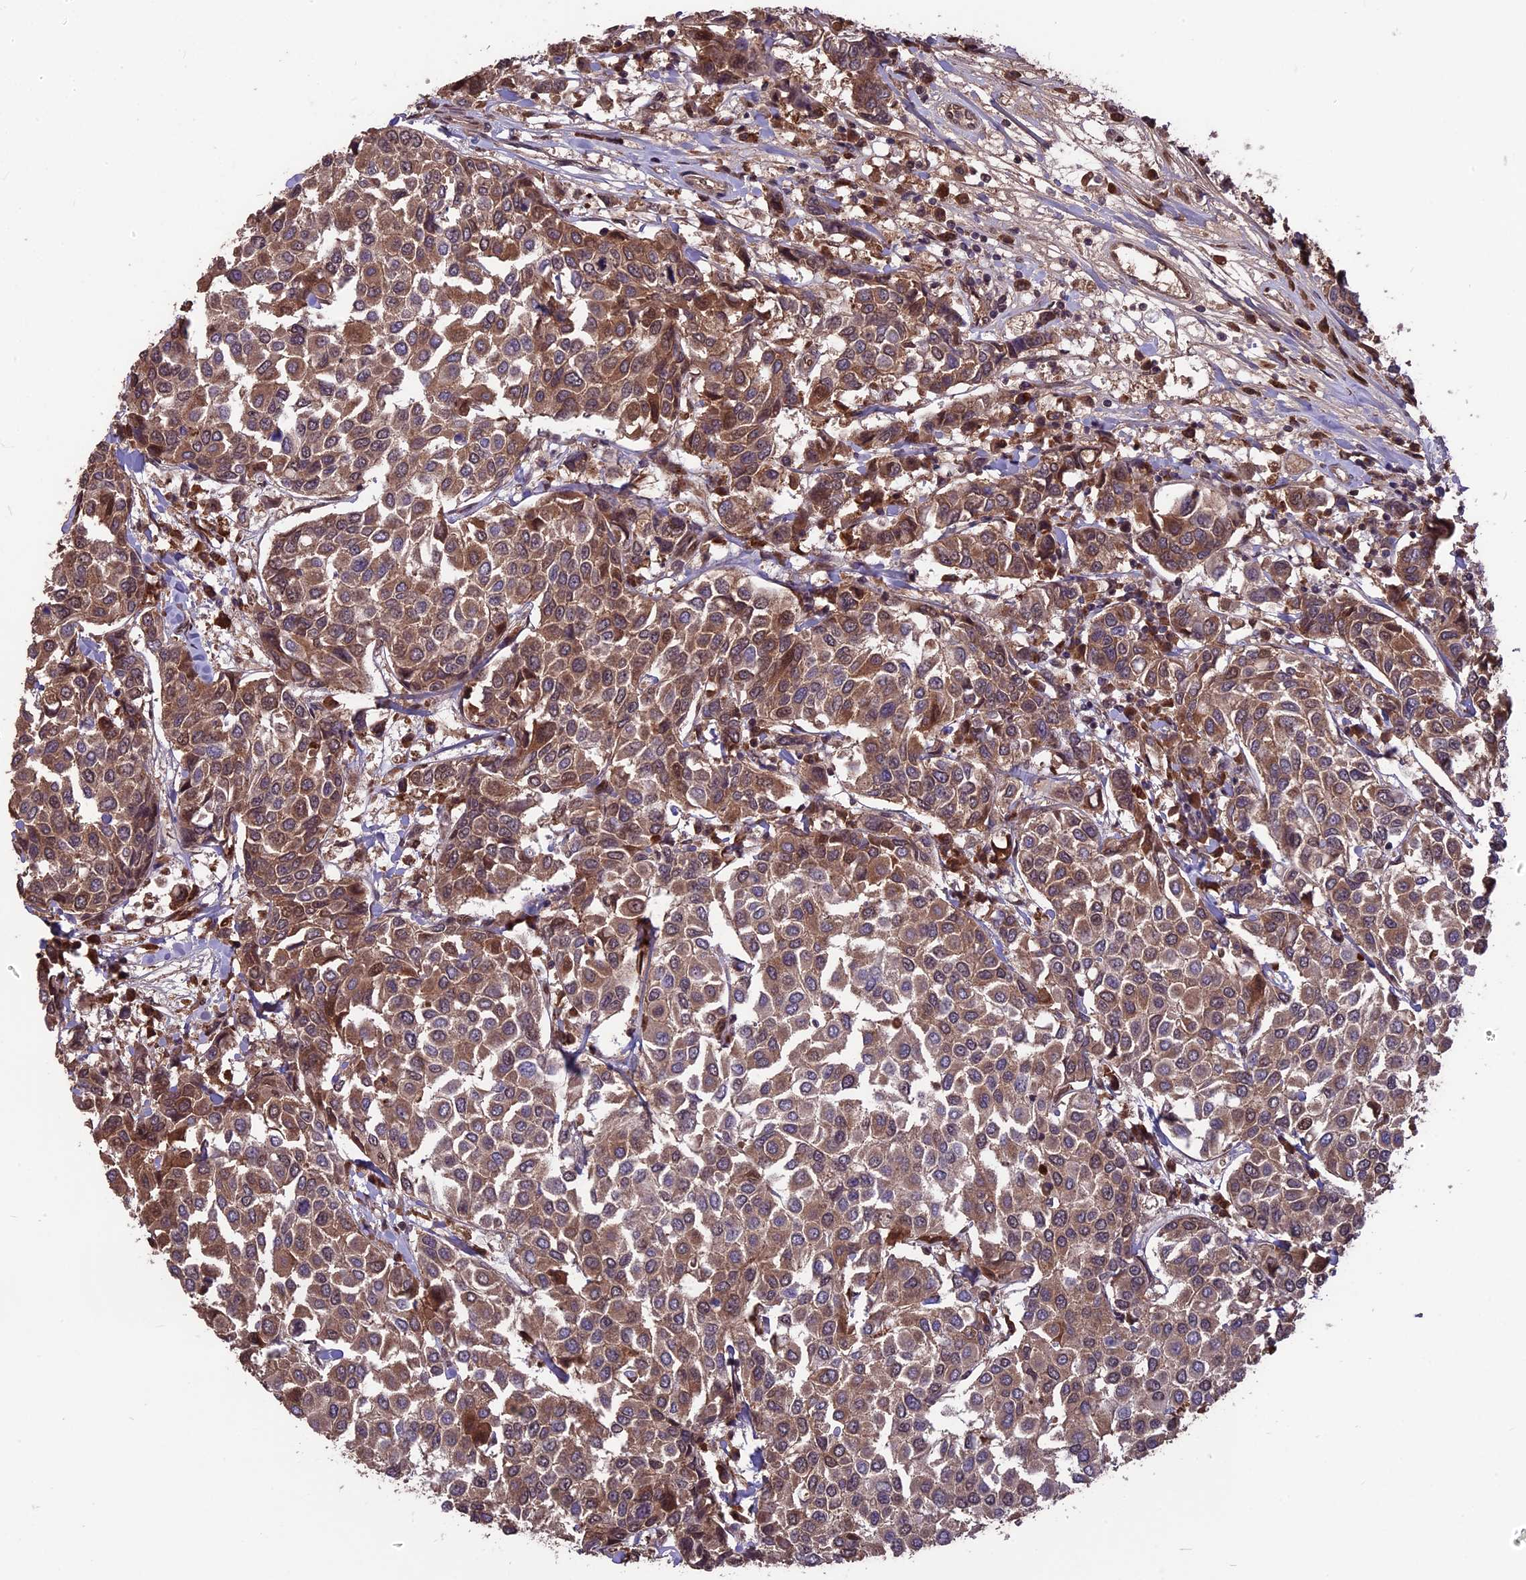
{"staining": {"intensity": "moderate", "quantity": ">75%", "location": "cytoplasmic/membranous,nuclear"}, "tissue": "breast cancer", "cell_type": "Tumor cells", "image_type": "cancer", "snomed": [{"axis": "morphology", "description": "Duct carcinoma"}, {"axis": "topography", "description": "Breast"}], "caption": "The image demonstrates a brown stain indicating the presence of a protein in the cytoplasmic/membranous and nuclear of tumor cells in intraductal carcinoma (breast).", "gene": "ZNF598", "patient": {"sex": "female", "age": 55}}